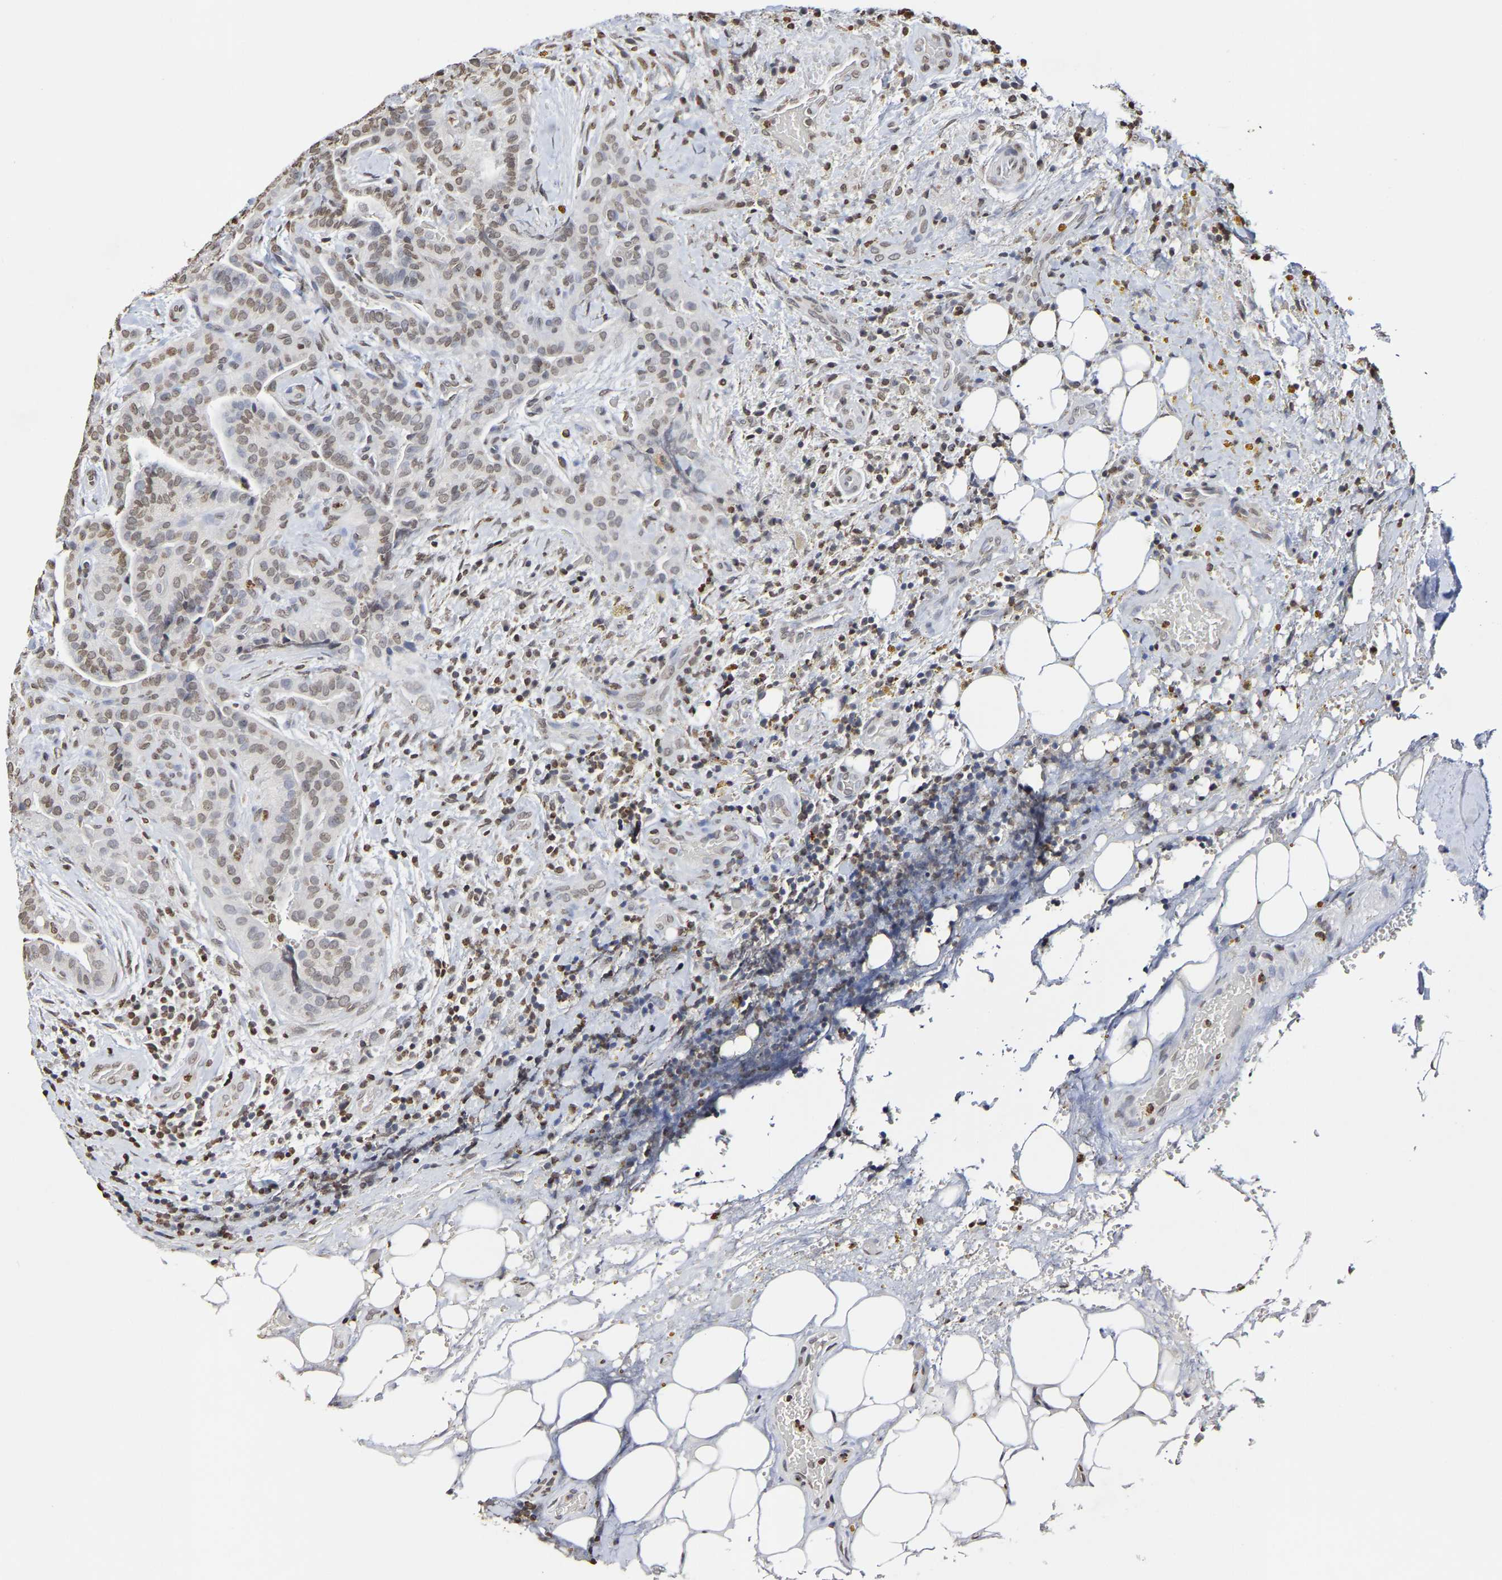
{"staining": {"intensity": "weak", "quantity": ">75%", "location": "nuclear"}, "tissue": "thyroid cancer", "cell_type": "Tumor cells", "image_type": "cancer", "snomed": [{"axis": "morphology", "description": "Papillary adenocarcinoma, NOS"}, {"axis": "topography", "description": "Thyroid gland"}], "caption": "Immunohistochemical staining of human thyroid cancer (papillary adenocarcinoma) shows low levels of weak nuclear expression in about >75% of tumor cells.", "gene": "ATF4", "patient": {"sex": "male", "age": 77}}